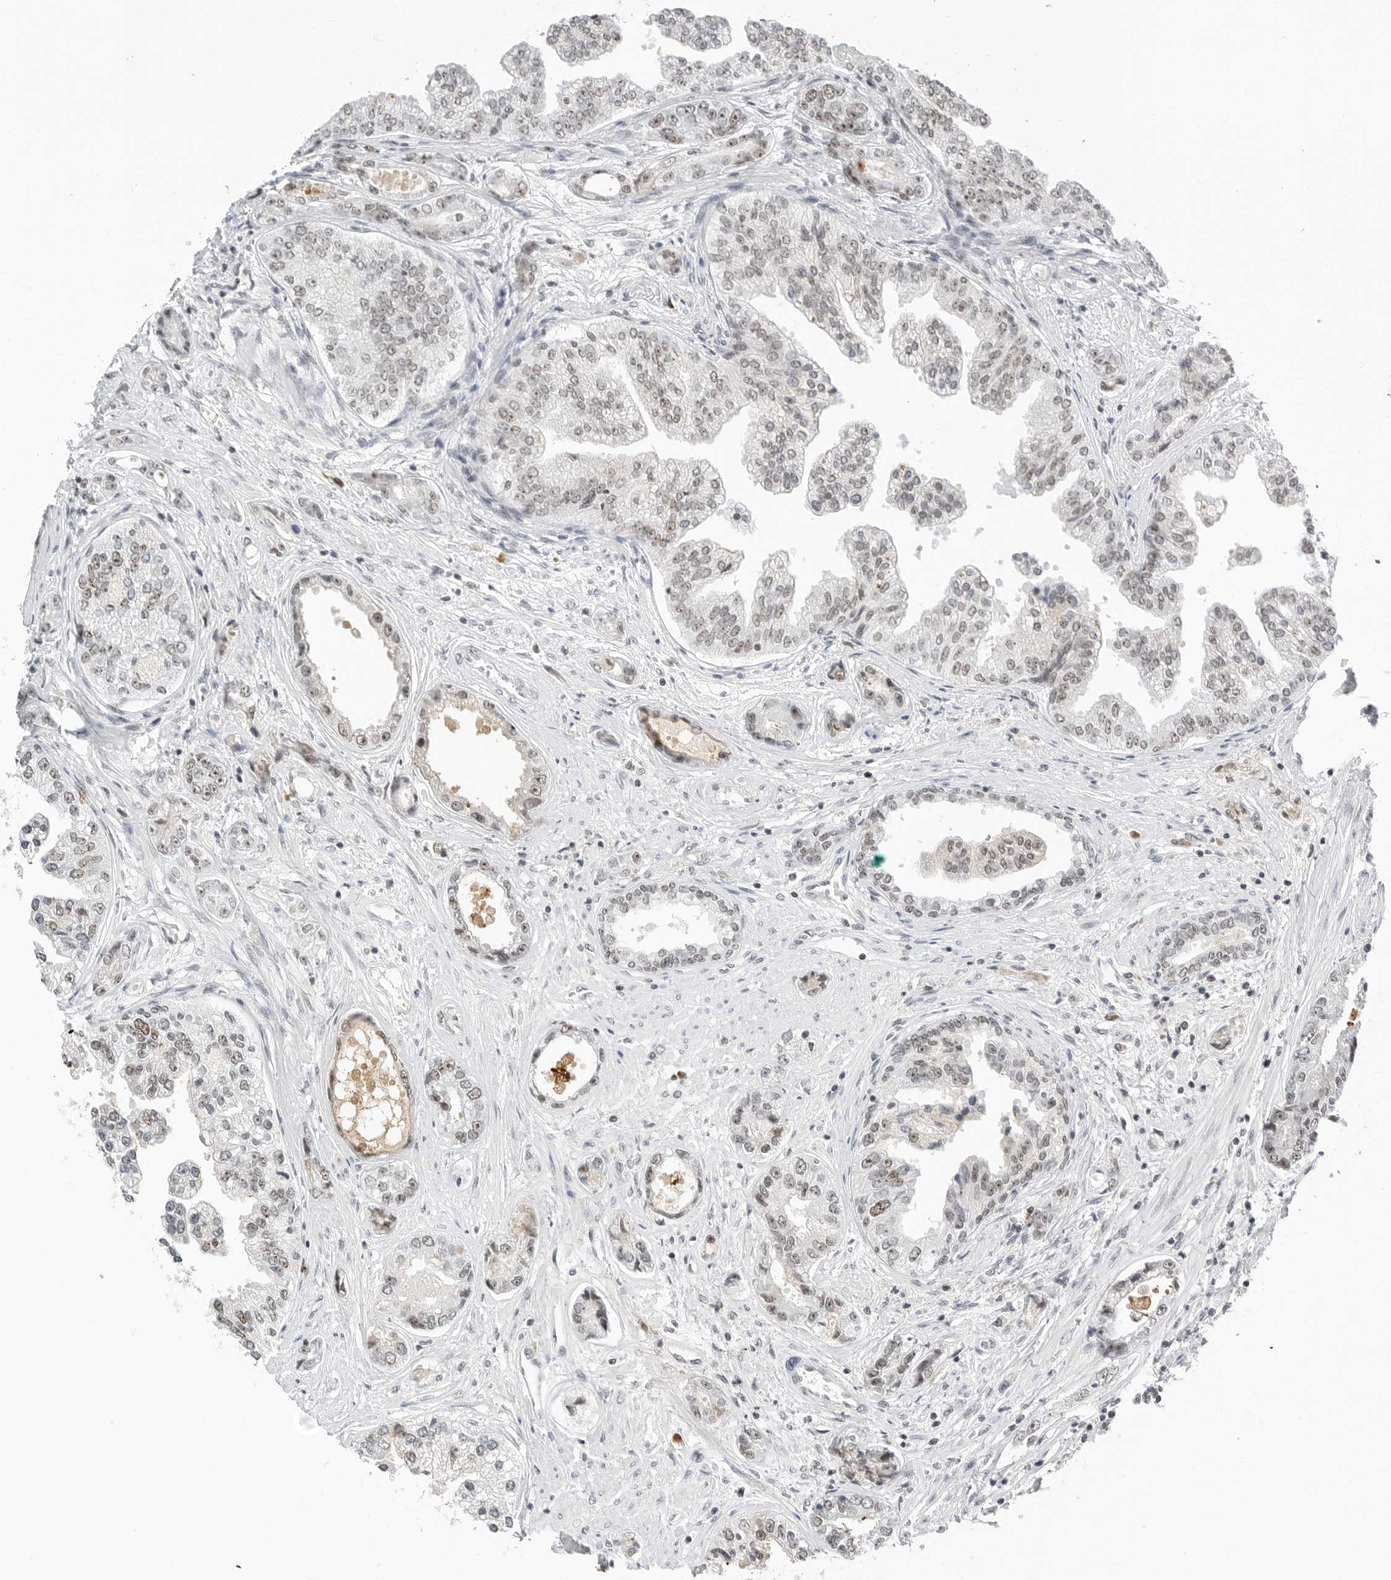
{"staining": {"intensity": "moderate", "quantity": "<25%", "location": "nuclear"}, "tissue": "prostate cancer", "cell_type": "Tumor cells", "image_type": "cancer", "snomed": [{"axis": "morphology", "description": "Adenocarcinoma, High grade"}, {"axis": "topography", "description": "Prostate"}], "caption": "High-power microscopy captured an immunohistochemistry image of high-grade adenocarcinoma (prostate), revealing moderate nuclear expression in about <25% of tumor cells.", "gene": "WRAP53", "patient": {"sex": "male", "age": 61}}